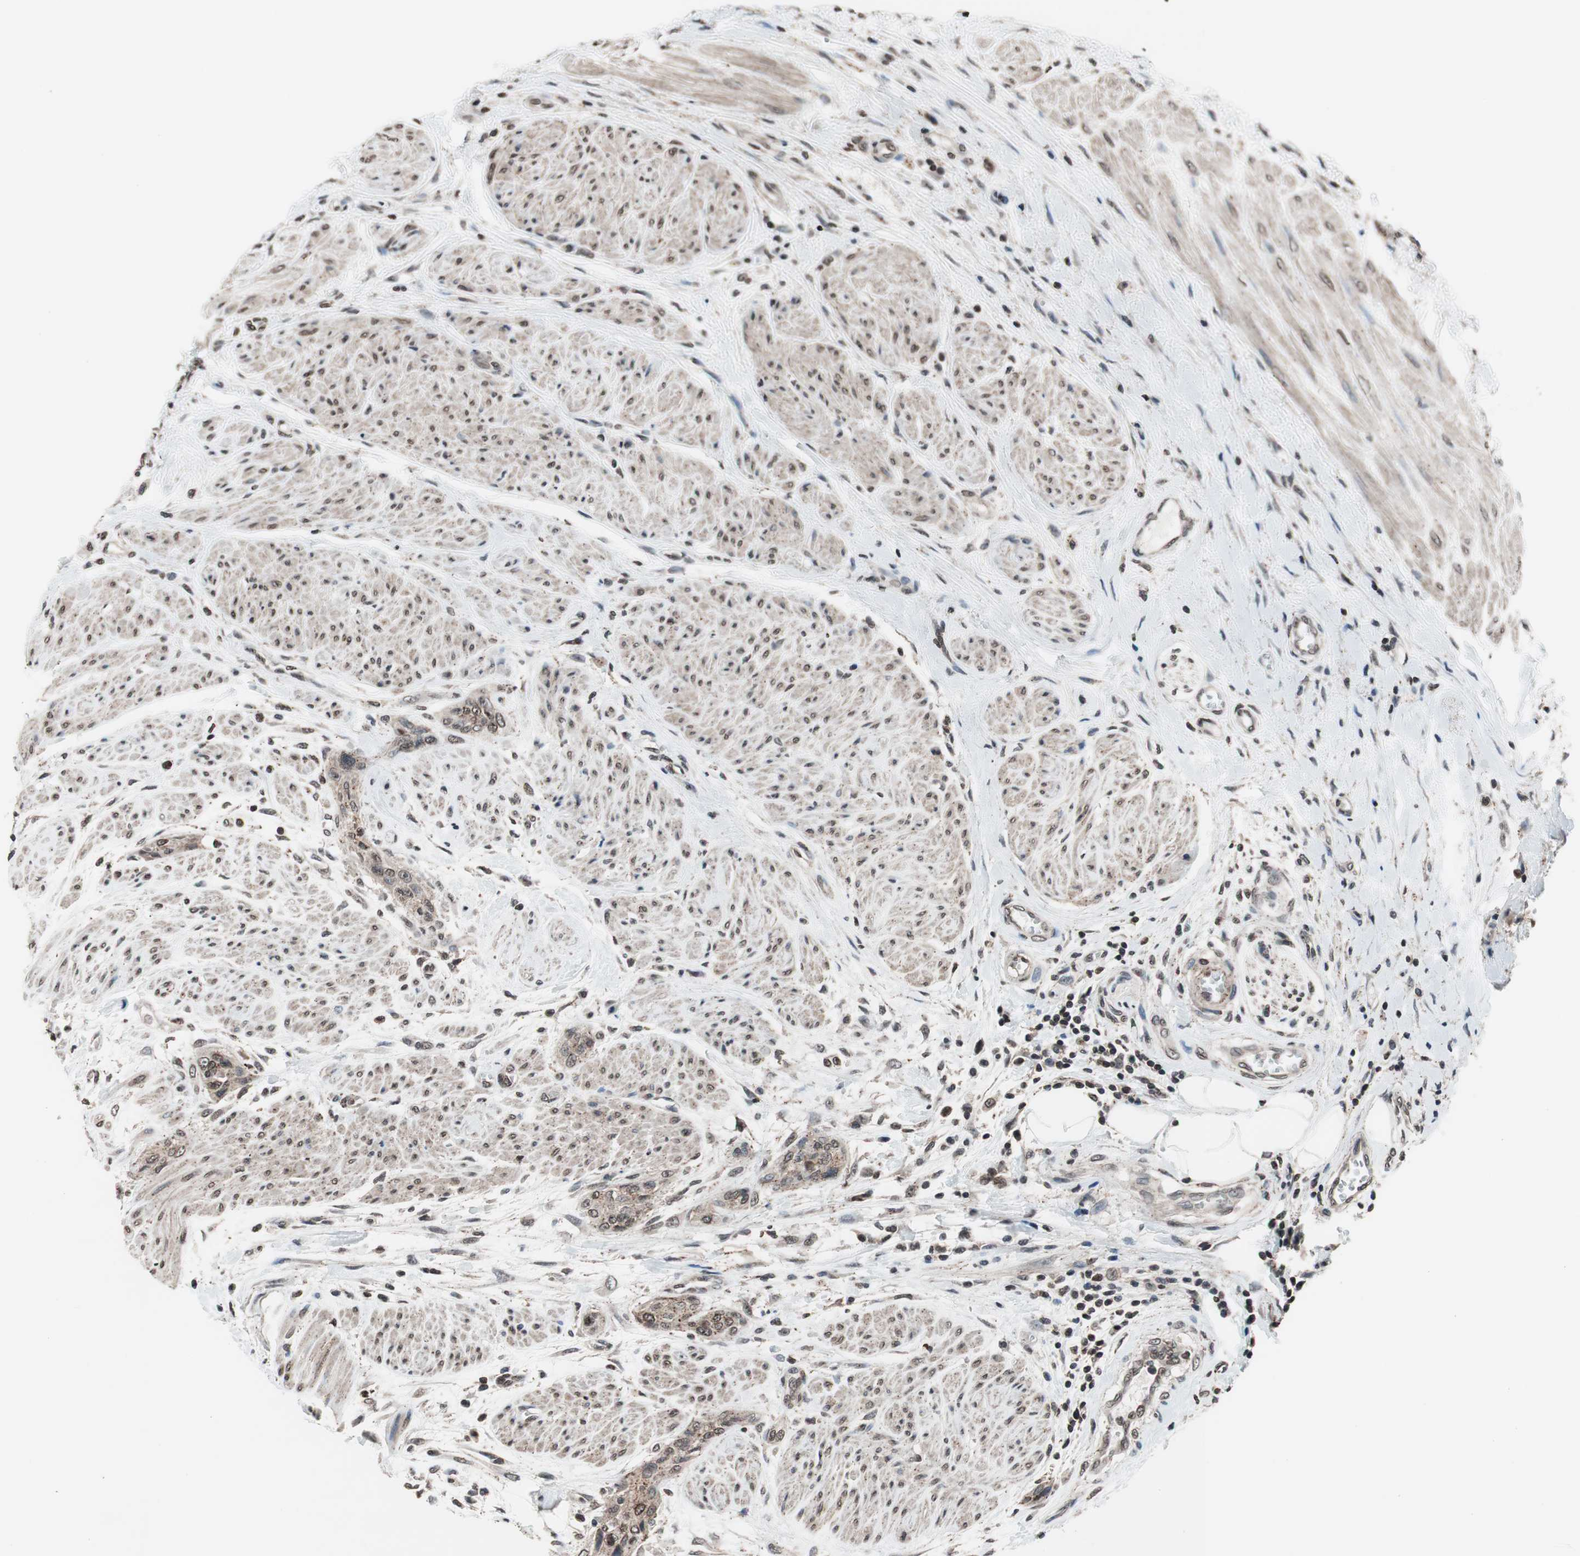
{"staining": {"intensity": "weak", "quantity": ">75%", "location": "cytoplasmic/membranous,nuclear"}, "tissue": "urothelial cancer", "cell_type": "Tumor cells", "image_type": "cancer", "snomed": [{"axis": "morphology", "description": "Urothelial carcinoma, High grade"}, {"axis": "topography", "description": "Urinary bladder"}], "caption": "A low amount of weak cytoplasmic/membranous and nuclear expression is present in approximately >75% of tumor cells in high-grade urothelial carcinoma tissue. Using DAB (brown) and hematoxylin (blue) stains, captured at high magnification using brightfield microscopy.", "gene": "RFC1", "patient": {"sex": "male", "age": 35}}